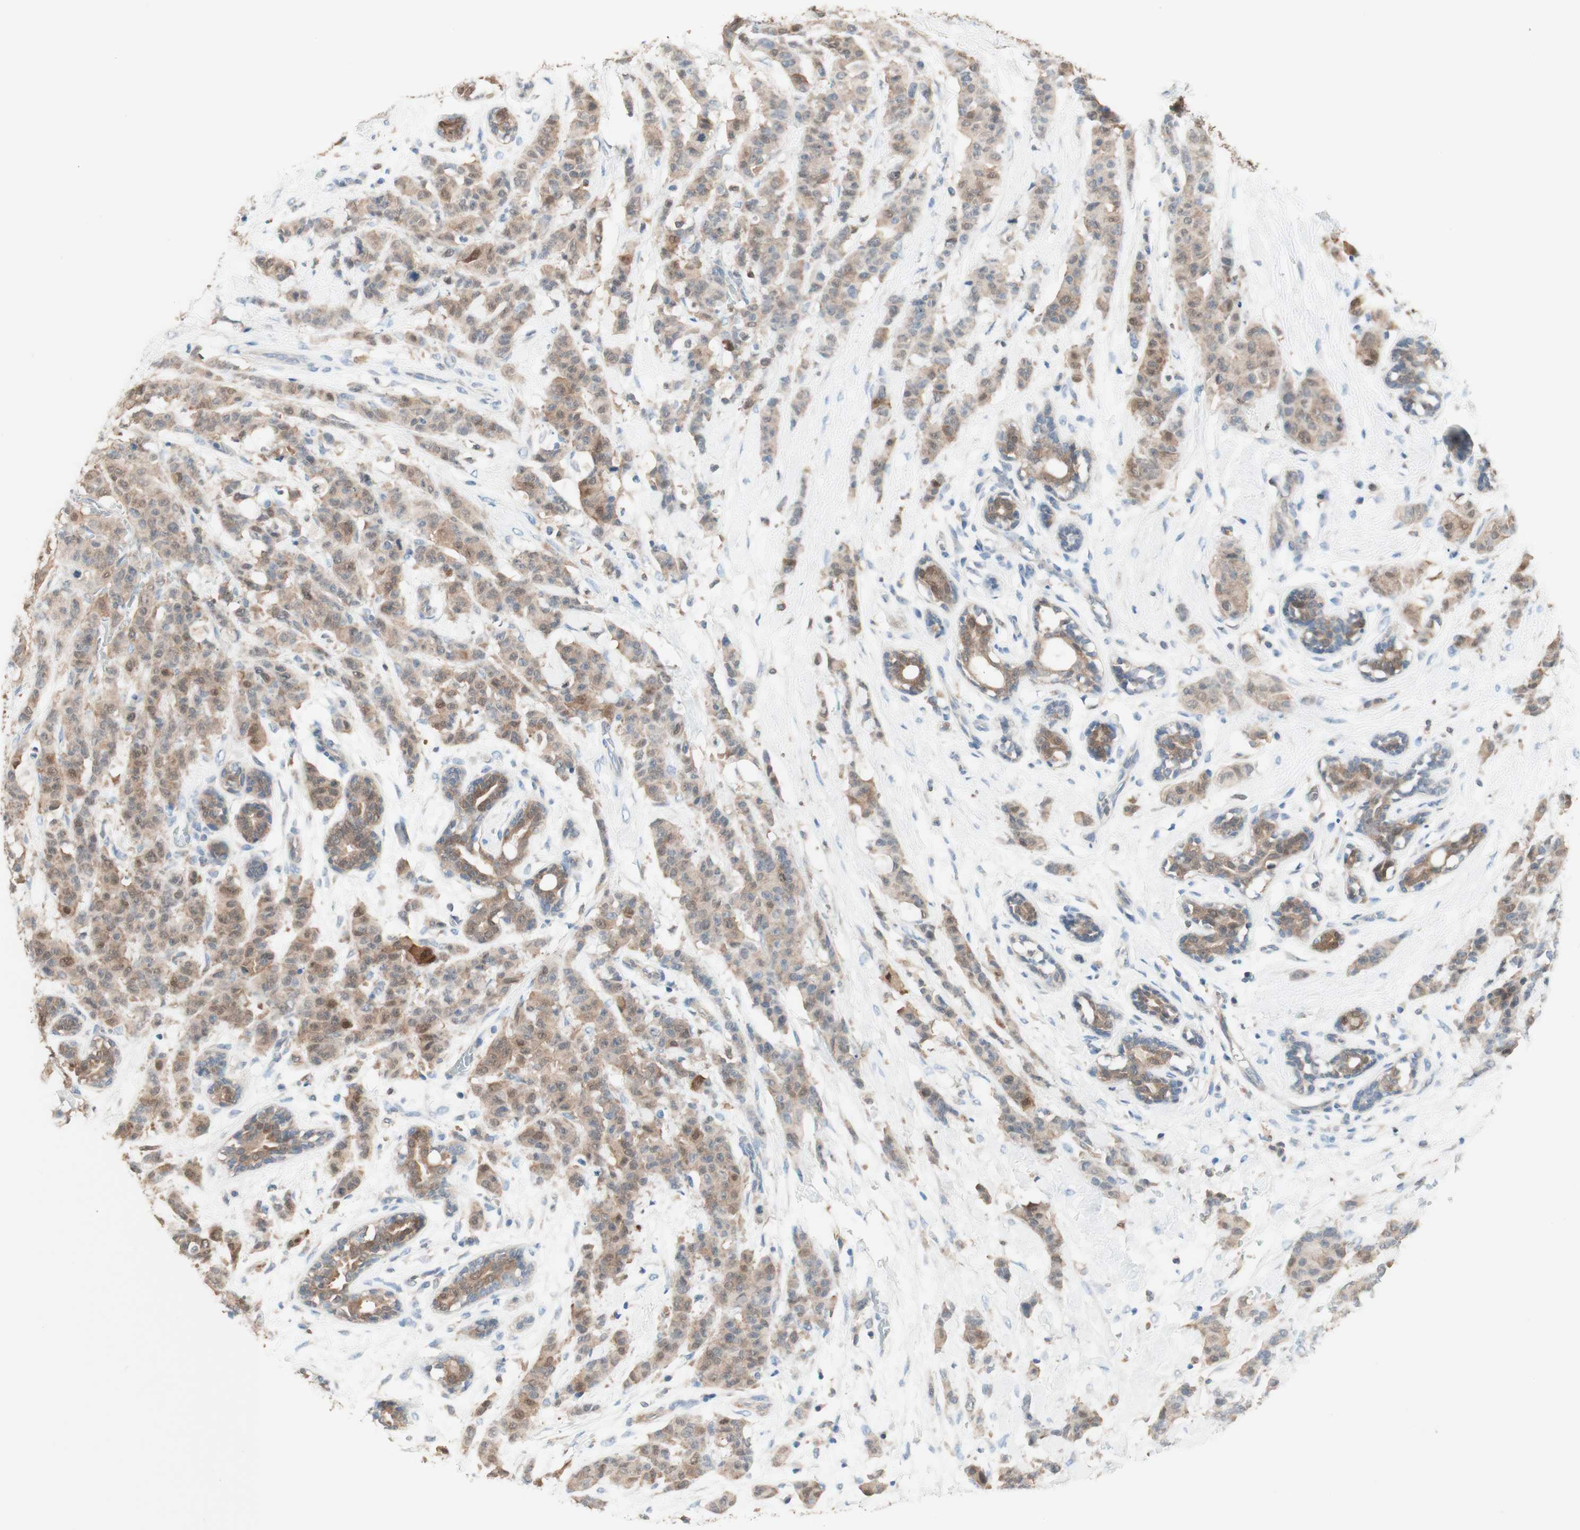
{"staining": {"intensity": "weak", "quantity": ">75%", "location": "cytoplasmic/membranous,nuclear"}, "tissue": "breast cancer", "cell_type": "Tumor cells", "image_type": "cancer", "snomed": [{"axis": "morphology", "description": "Normal tissue, NOS"}, {"axis": "morphology", "description": "Duct carcinoma"}, {"axis": "topography", "description": "Breast"}], "caption": "Immunohistochemical staining of human breast cancer (invasive ductal carcinoma) reveals low levels of weak cytoplasmic/membranous and nuclear protein positivity in approximately >75% of tumor cells.", "gene": "COMT", "patient": {"sex": "female", "age": 40}}